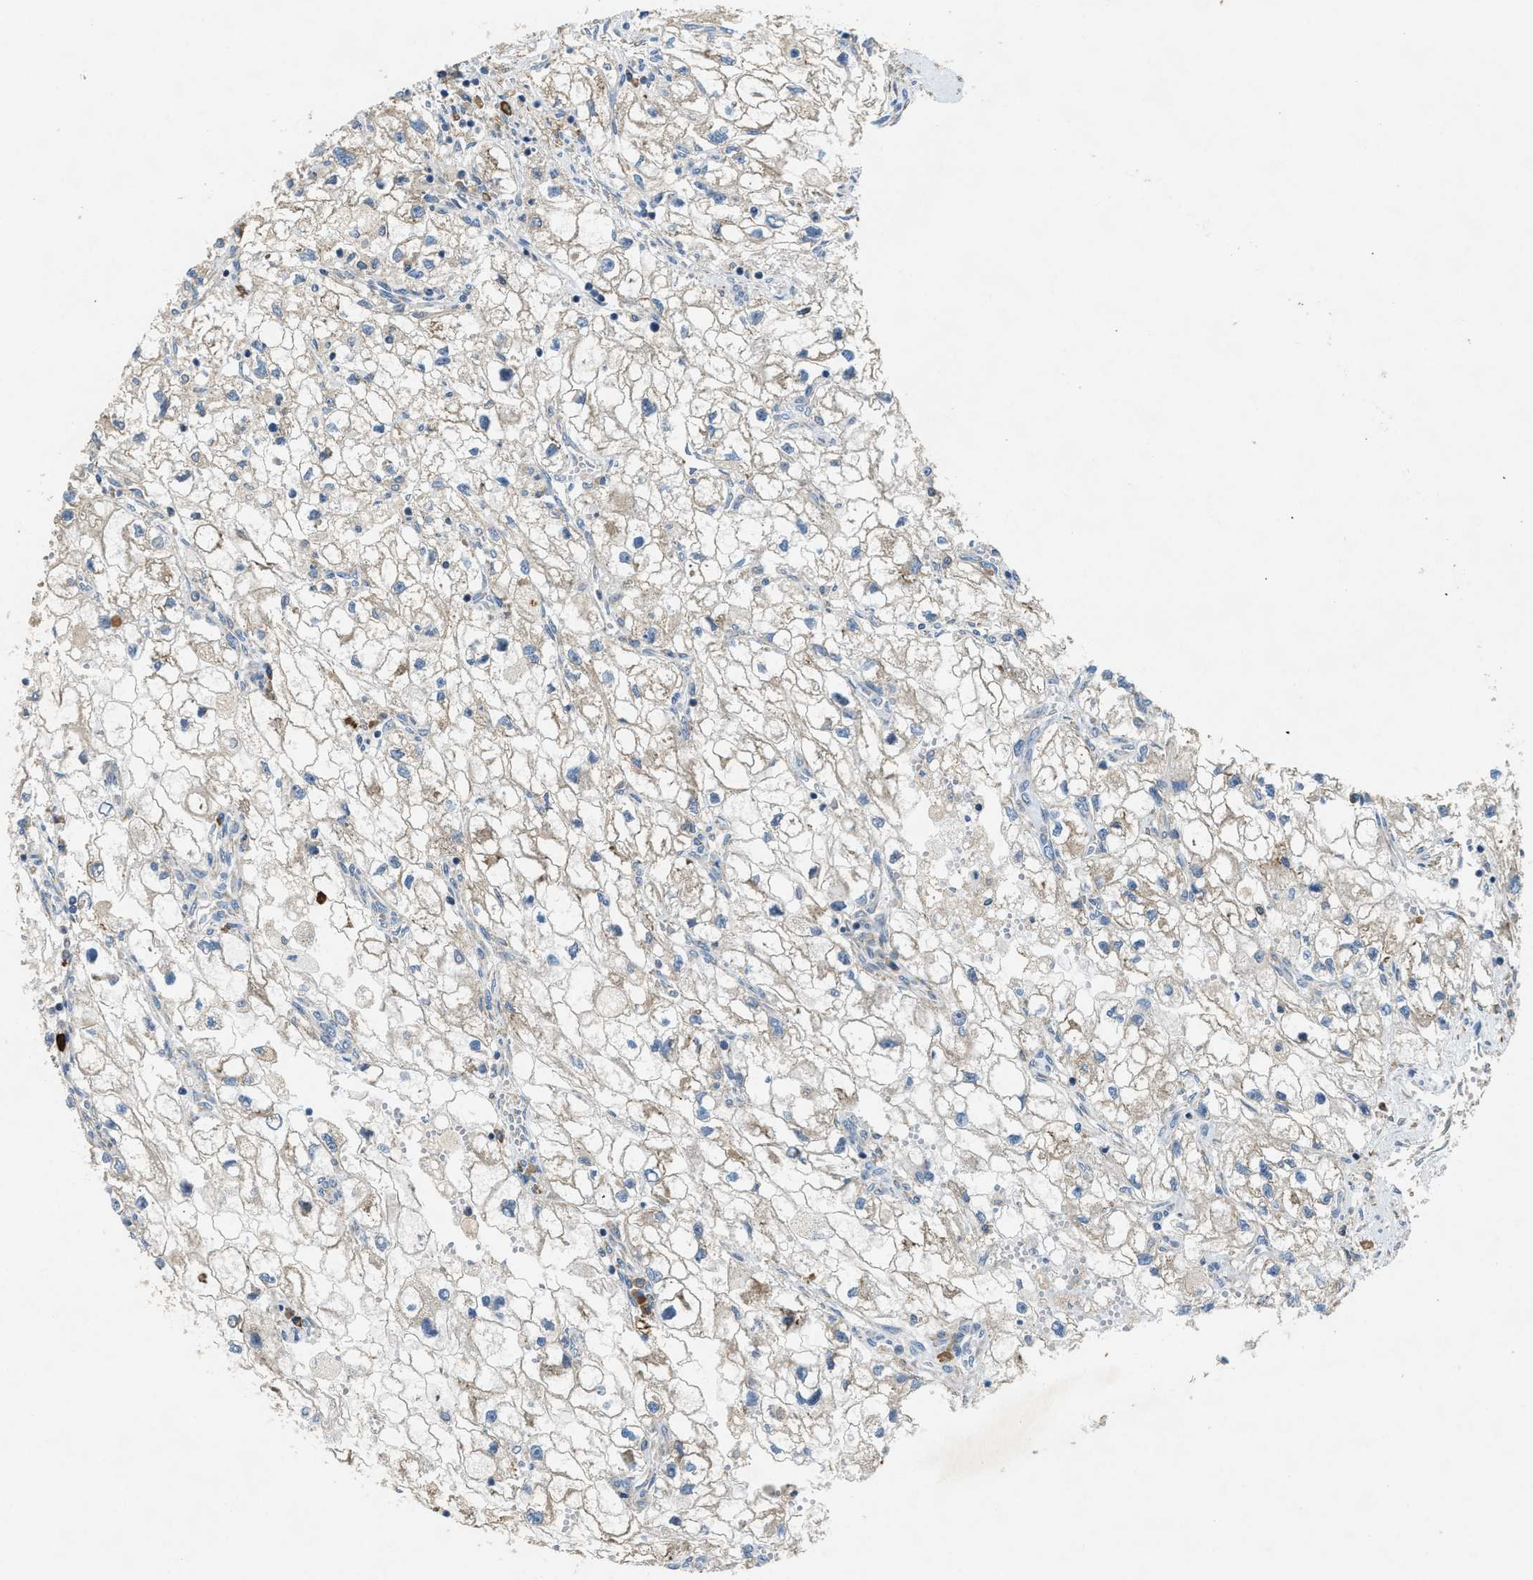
{"staining": {"intensity": "negative", "quantity": "none", "location": "none"}, "tissue": "renal cancer", "cell_type": "Tumor cells", "image_type": "cancer", "snomed": [{"axis": "morphology", "description": "Adenocarcinoma, NOS"}, {"axis": "topography", "description": "Kidney"}], "caption": "Immunohistochemistry (IHC) image of neoplastic tissue: adenocarcinoma (renal) stained with DAB demonstrates no significant protein positivity in tumor cells. (Brightfield microscopy of DAB (3,3'-diaminobenzidine) immunohistochemistry (IHC) at high magnification).", "gene": "TMEM68", "patient": {"sex": "female", "age": 70}}